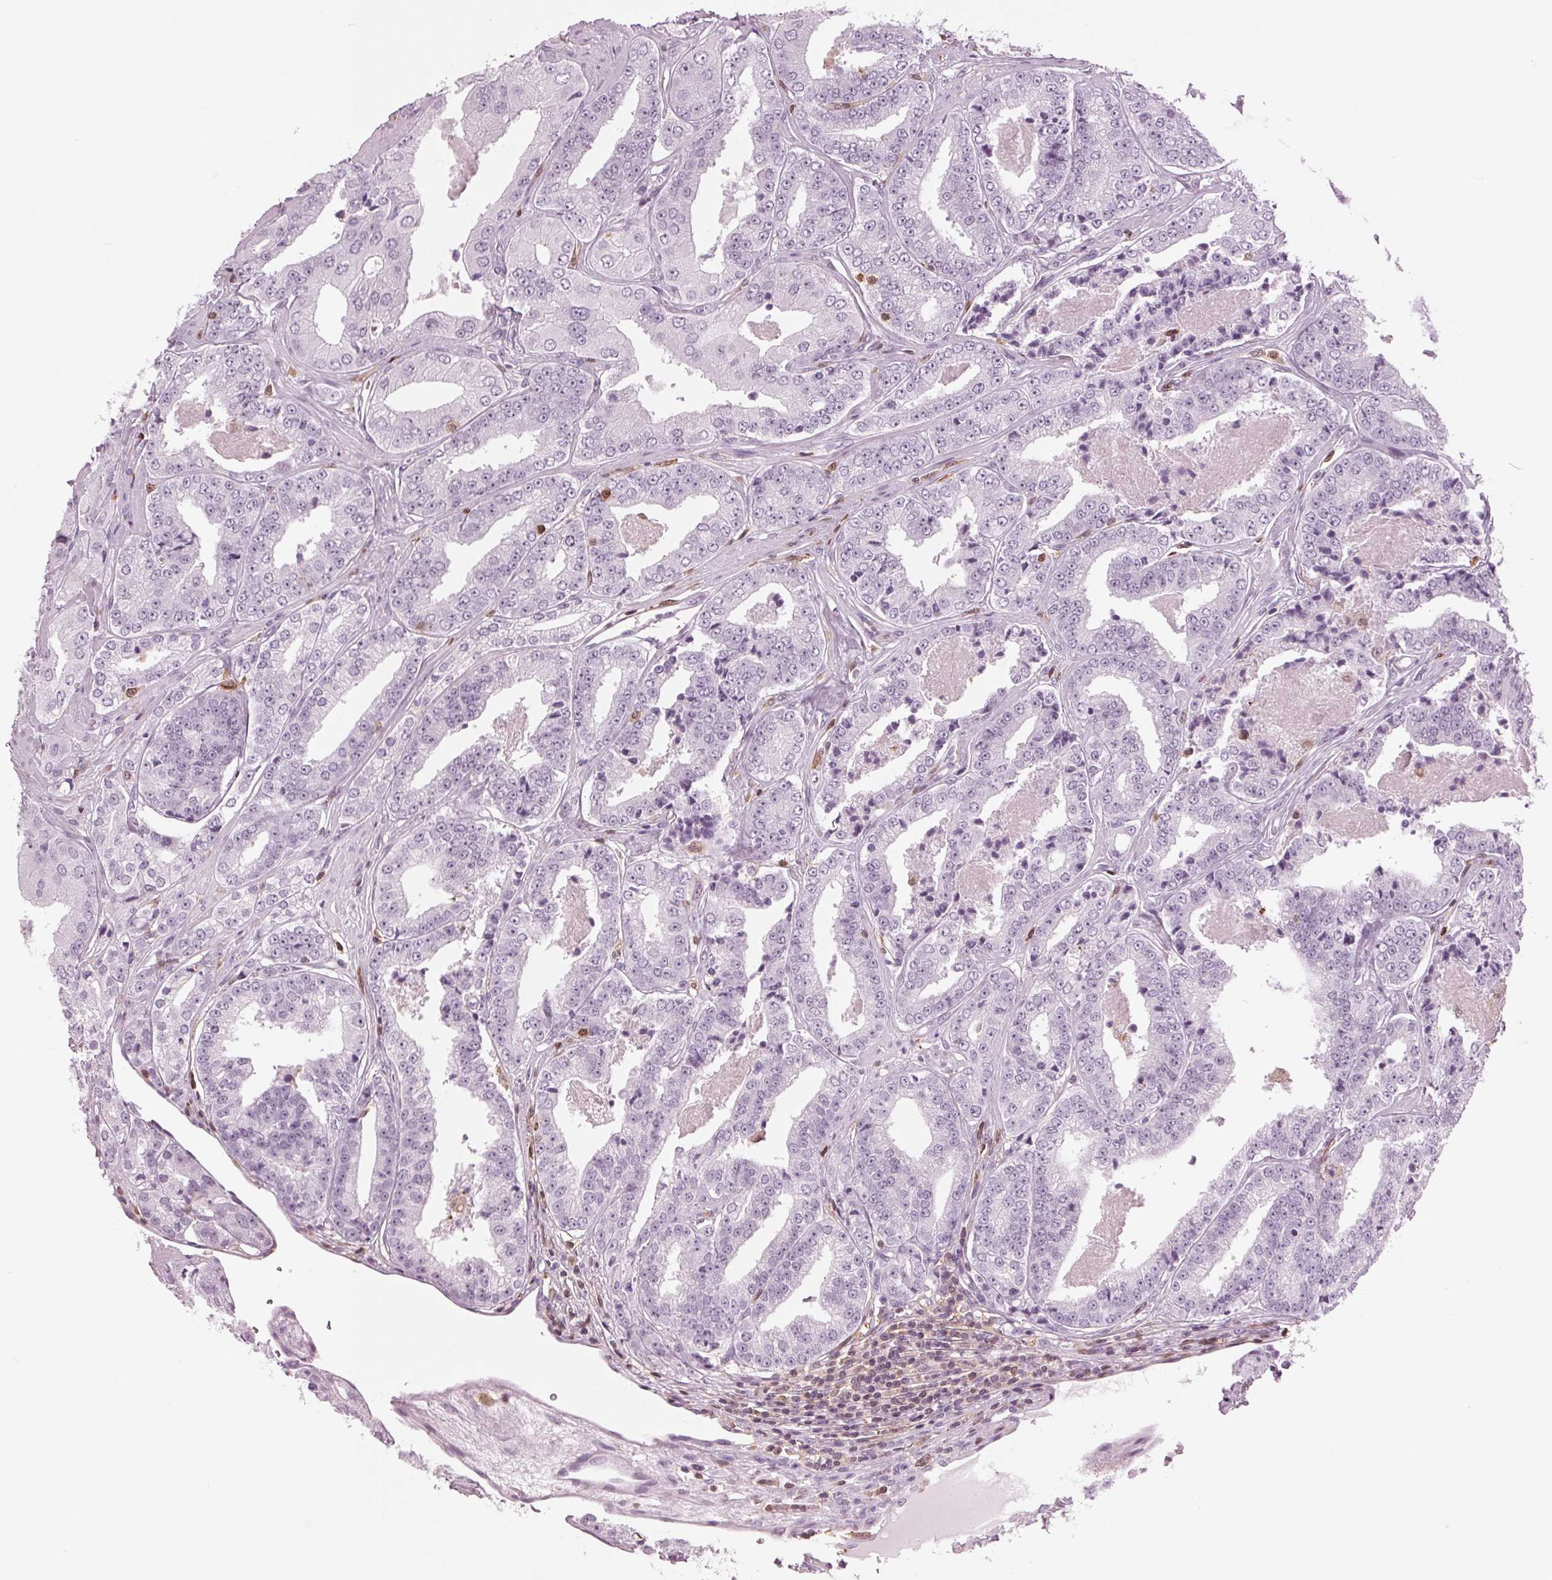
{"staining": {"intensity": "negative", "quantity": "none", "location": "none"}, "tissue": "prostate cancer", "cell_type": "Tumor cells", "image_type": "cancer", "snomed": [{"axis": "morphology", "description": "Adenocarcinoma, Low grade"}, {"axis": "topography", "description": "Prostate"}], "caption": "Human prostate adenocarcinoma (low-grade) stained for a protein using immunohistochemistry (IHC) displays no staining in tumor cells.", "gene": "BTLA", "patient": {"sex": "male", "age": 60}}